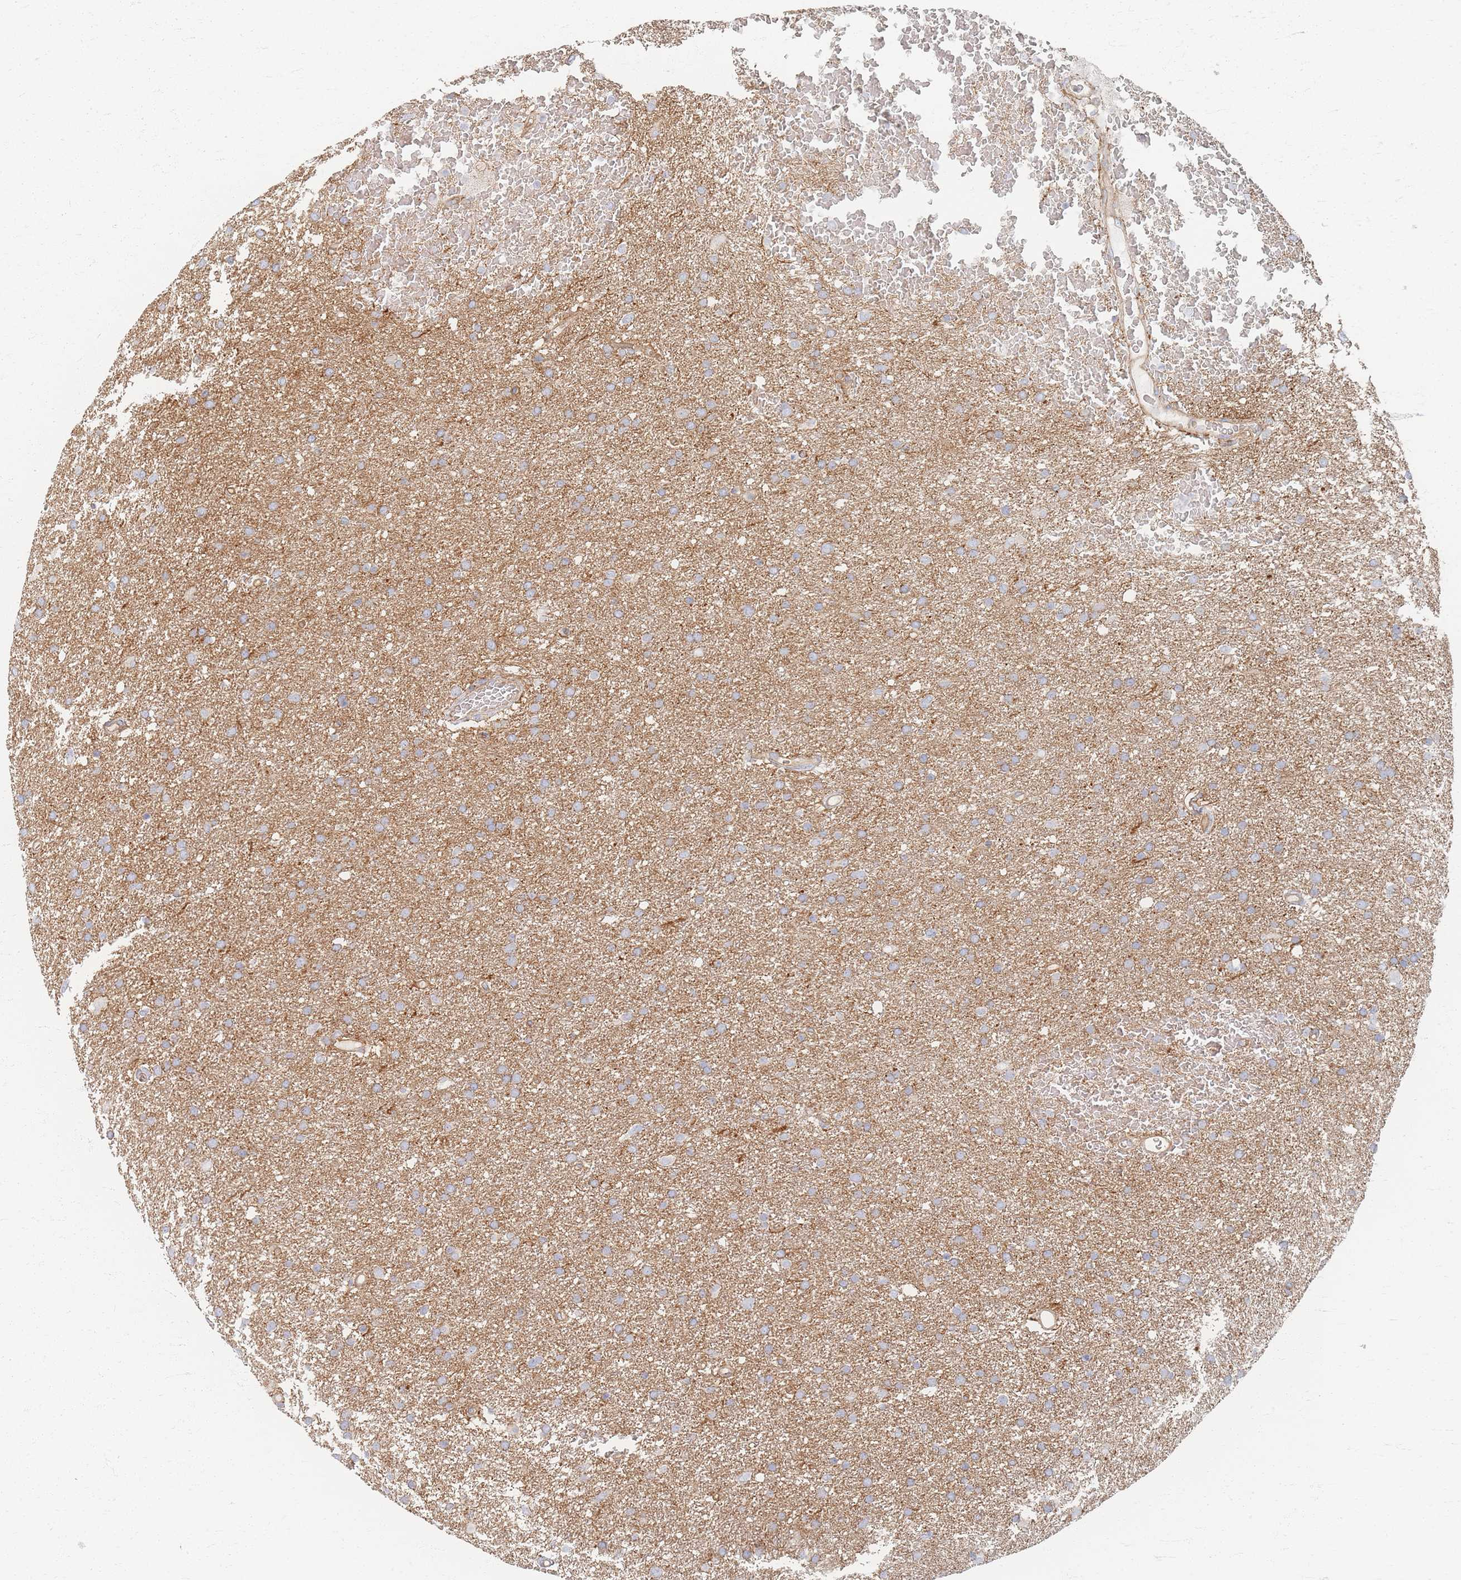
{"staining": {"intensity": "negative", "quantity": "none", "location": "none"}, "tissue": "glioma", "cell_type": "Tumor cells", "image_type": "cancer", "snomed": [{"axis": "morphology", "description": "Glioma, malignant, High grade"}, {"axis": "topography", "description": "Cerebral cortex"}], "caption": "Tumor cells show no significant protein positivity in malignant high-grade glioma.", "gene": "GNB1", "patient": {"sex": "female", "age": 36}}